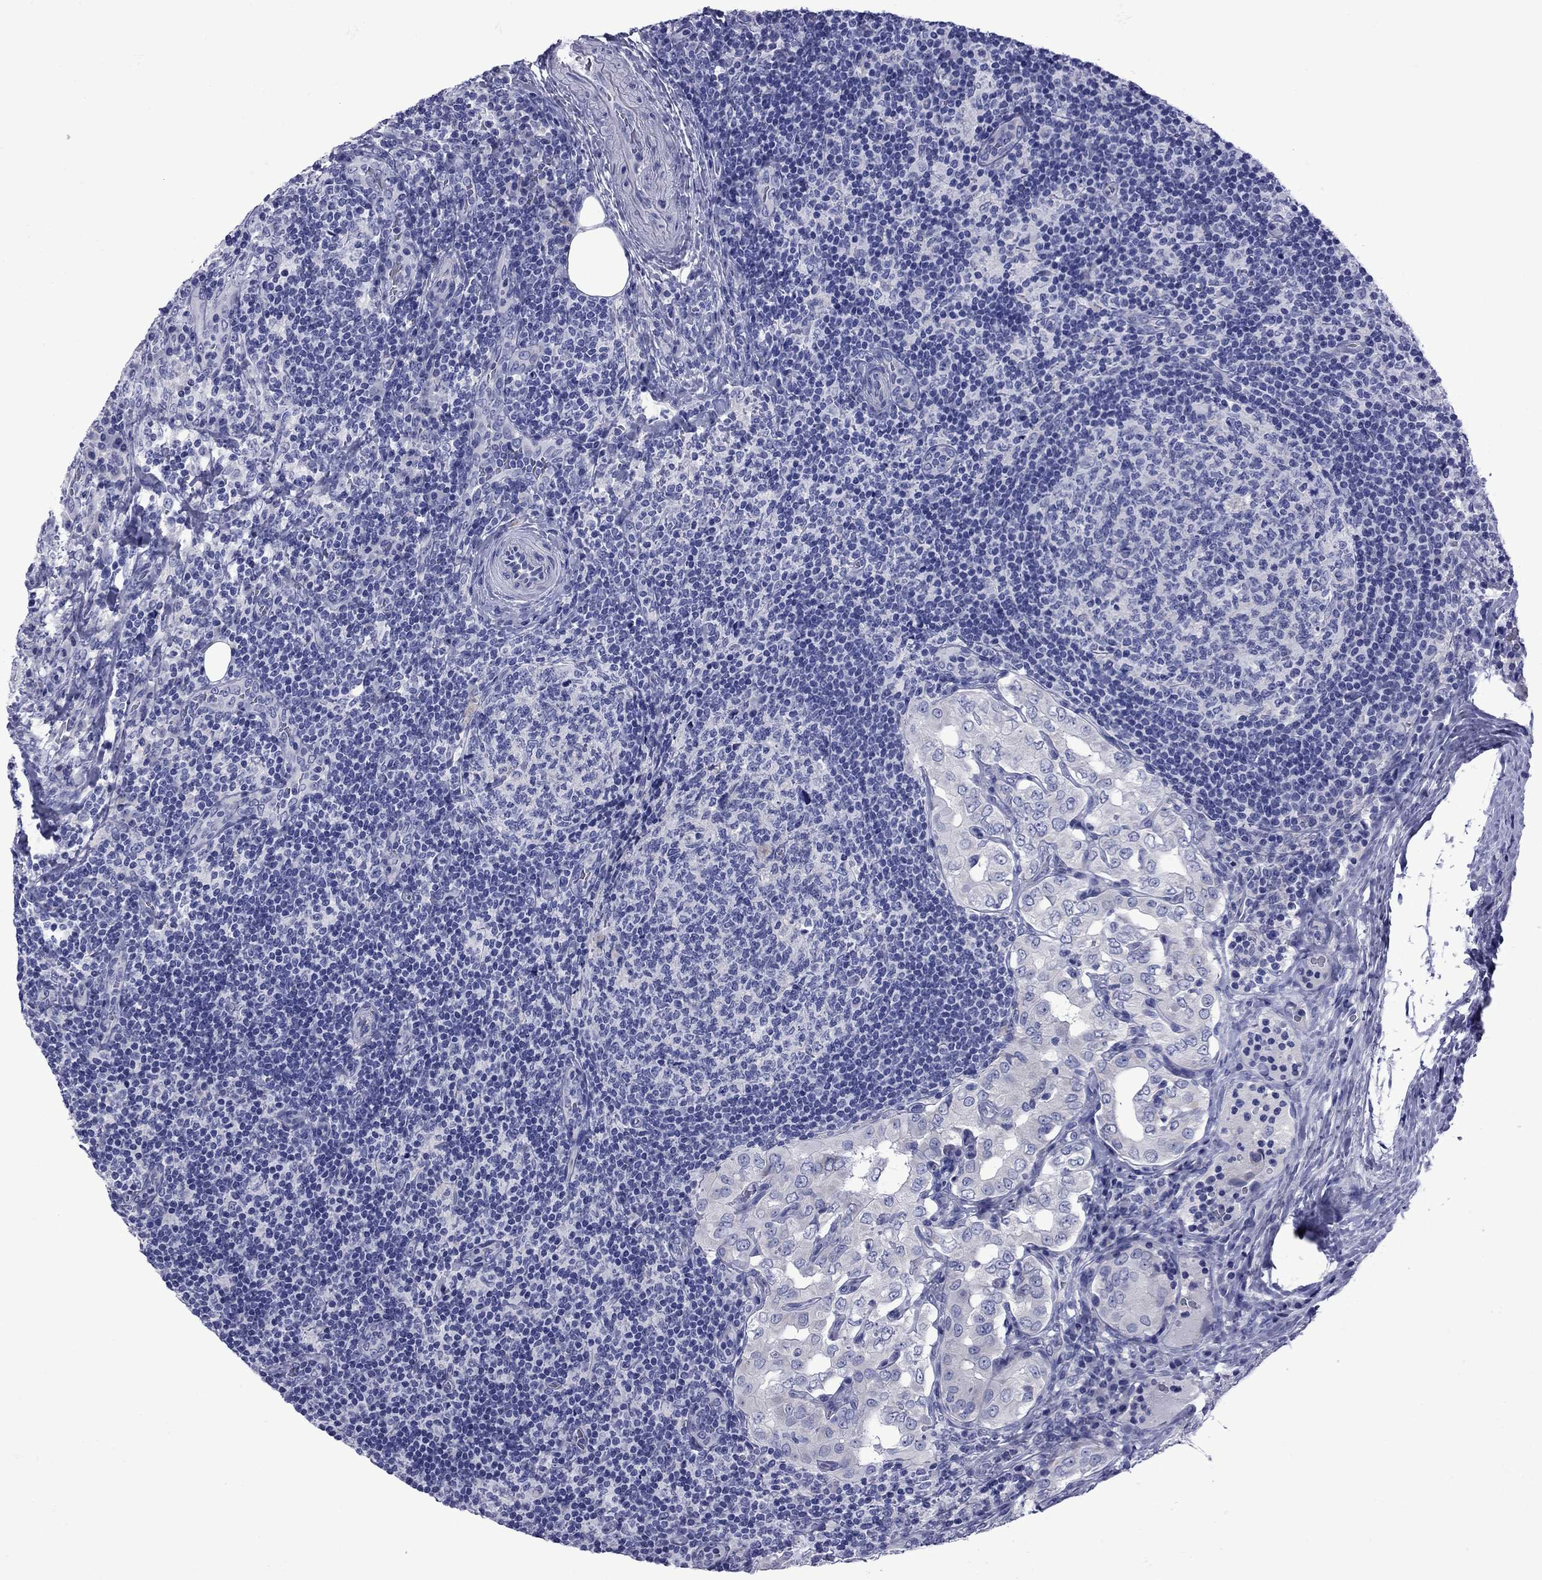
{"staining": {"intensity": "negative", "quantity": "none", "location": "none"}, "tissue": "thyroid cancer", "cell_type": "Tumor cells", "image_type": "cancer", "snomed": [{"axis": "morphology", "description": "Papillary adenocarcinoma, NOS"}, {"axis": "topography", "description": "Thyroid gland"}], "caption": "Photomicrograph shows no significant protein positivity in tumor cells of thyroid cancer.", "gene": "EPPIN", "patient": {"sex": "male", "age": 61}}